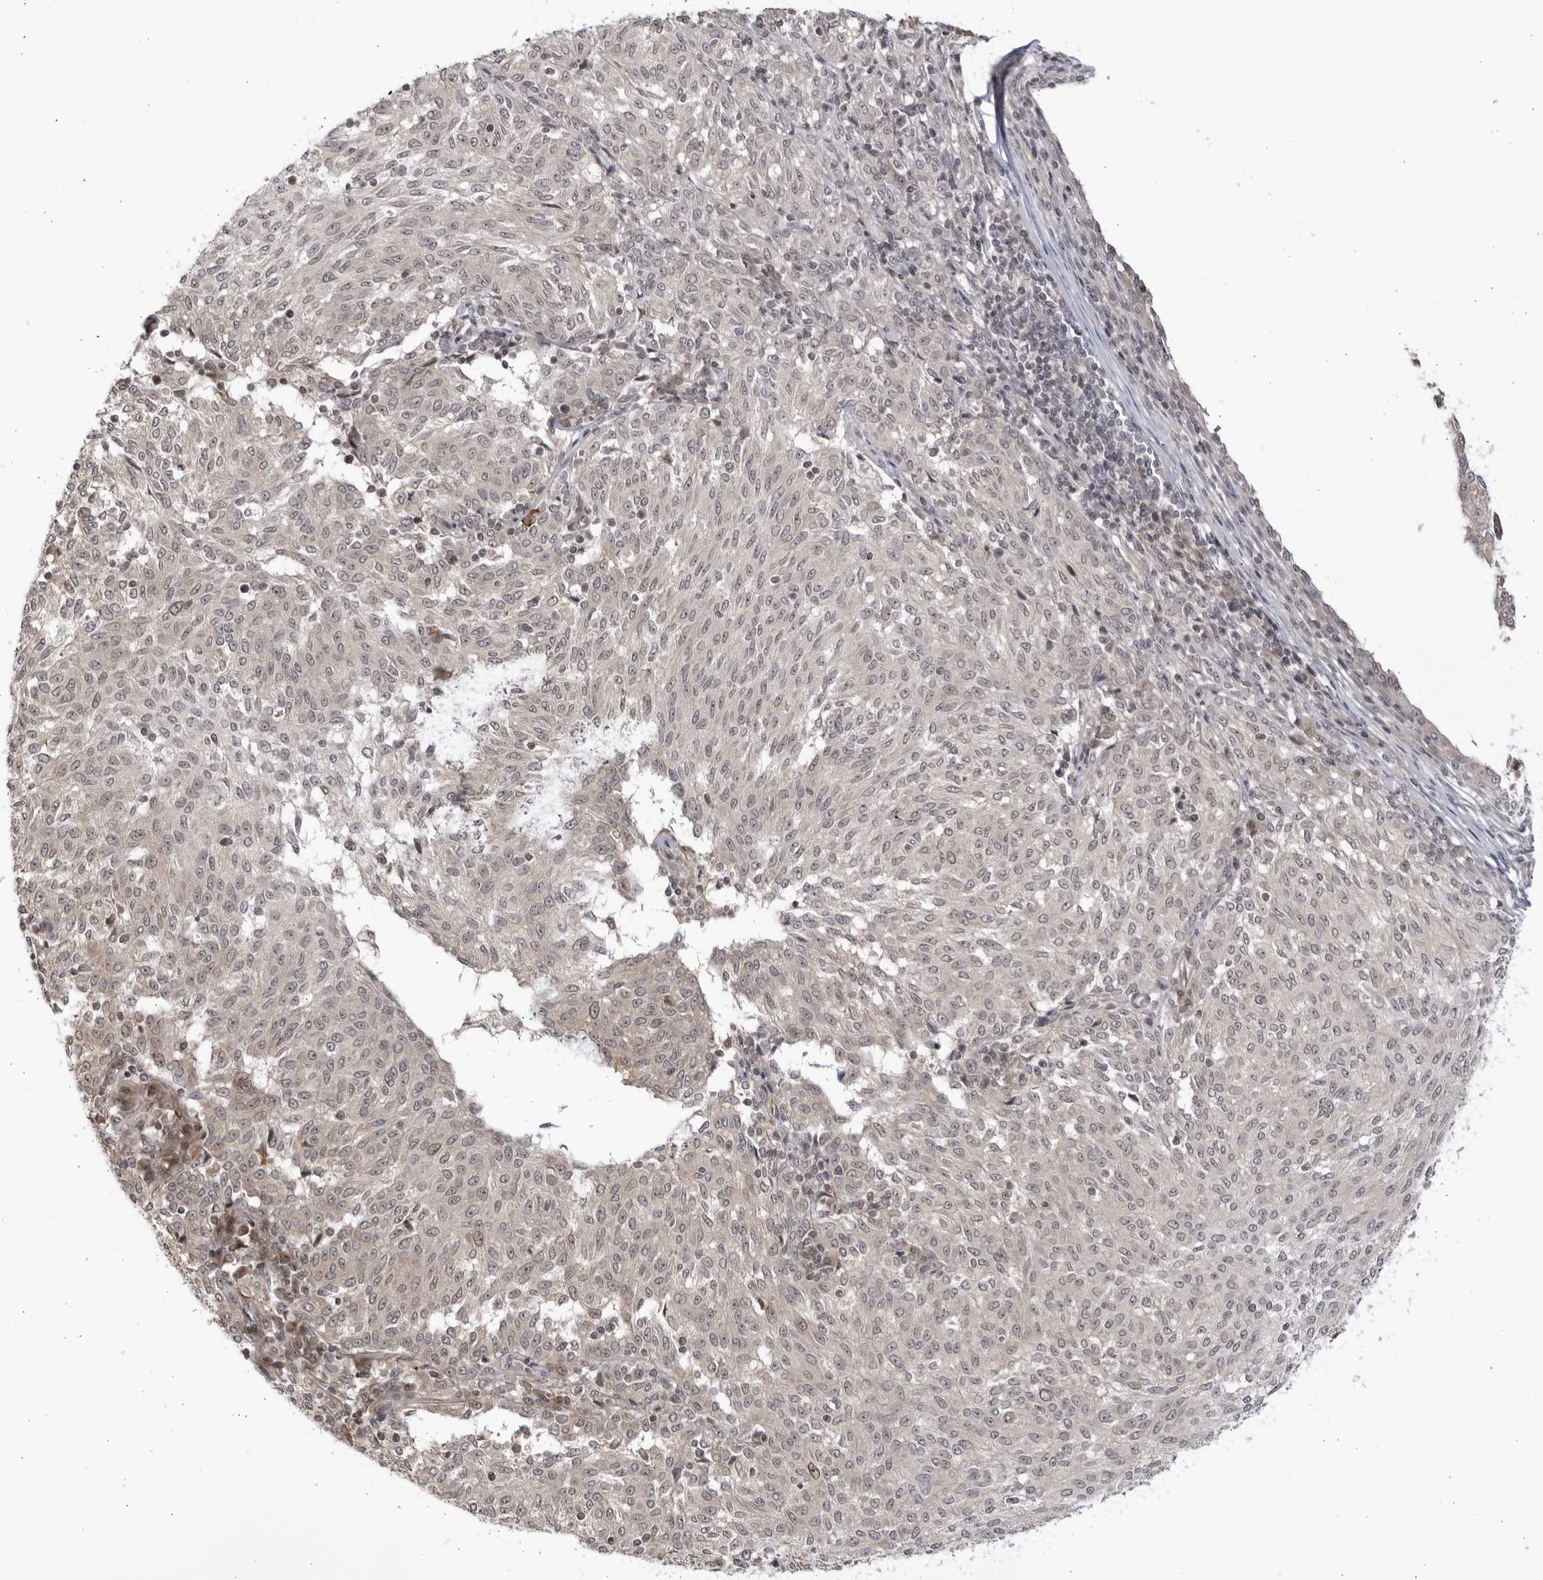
{"staining": {"intensity": "weak", "quantity": ">75%", "location": "nuclear"}, "tissue": "melanoma", "cell_type": "Tumor cells", "image_type": "cancer", "snomed": [{"axis": "morphology", "description": "Malignant melanoma, NOS"}, {"axis": "topography", "description": "Skin"}], "caption": "Immunohistochemistry (IHC) micrograph of malignant melanoma stained for a protein (brown), which demonstrates low levels of weak nuclear staining in approximately >75% of tumor cells.", "gene": "CNBD1", "patient": {"sex": "female", "age": 72}}